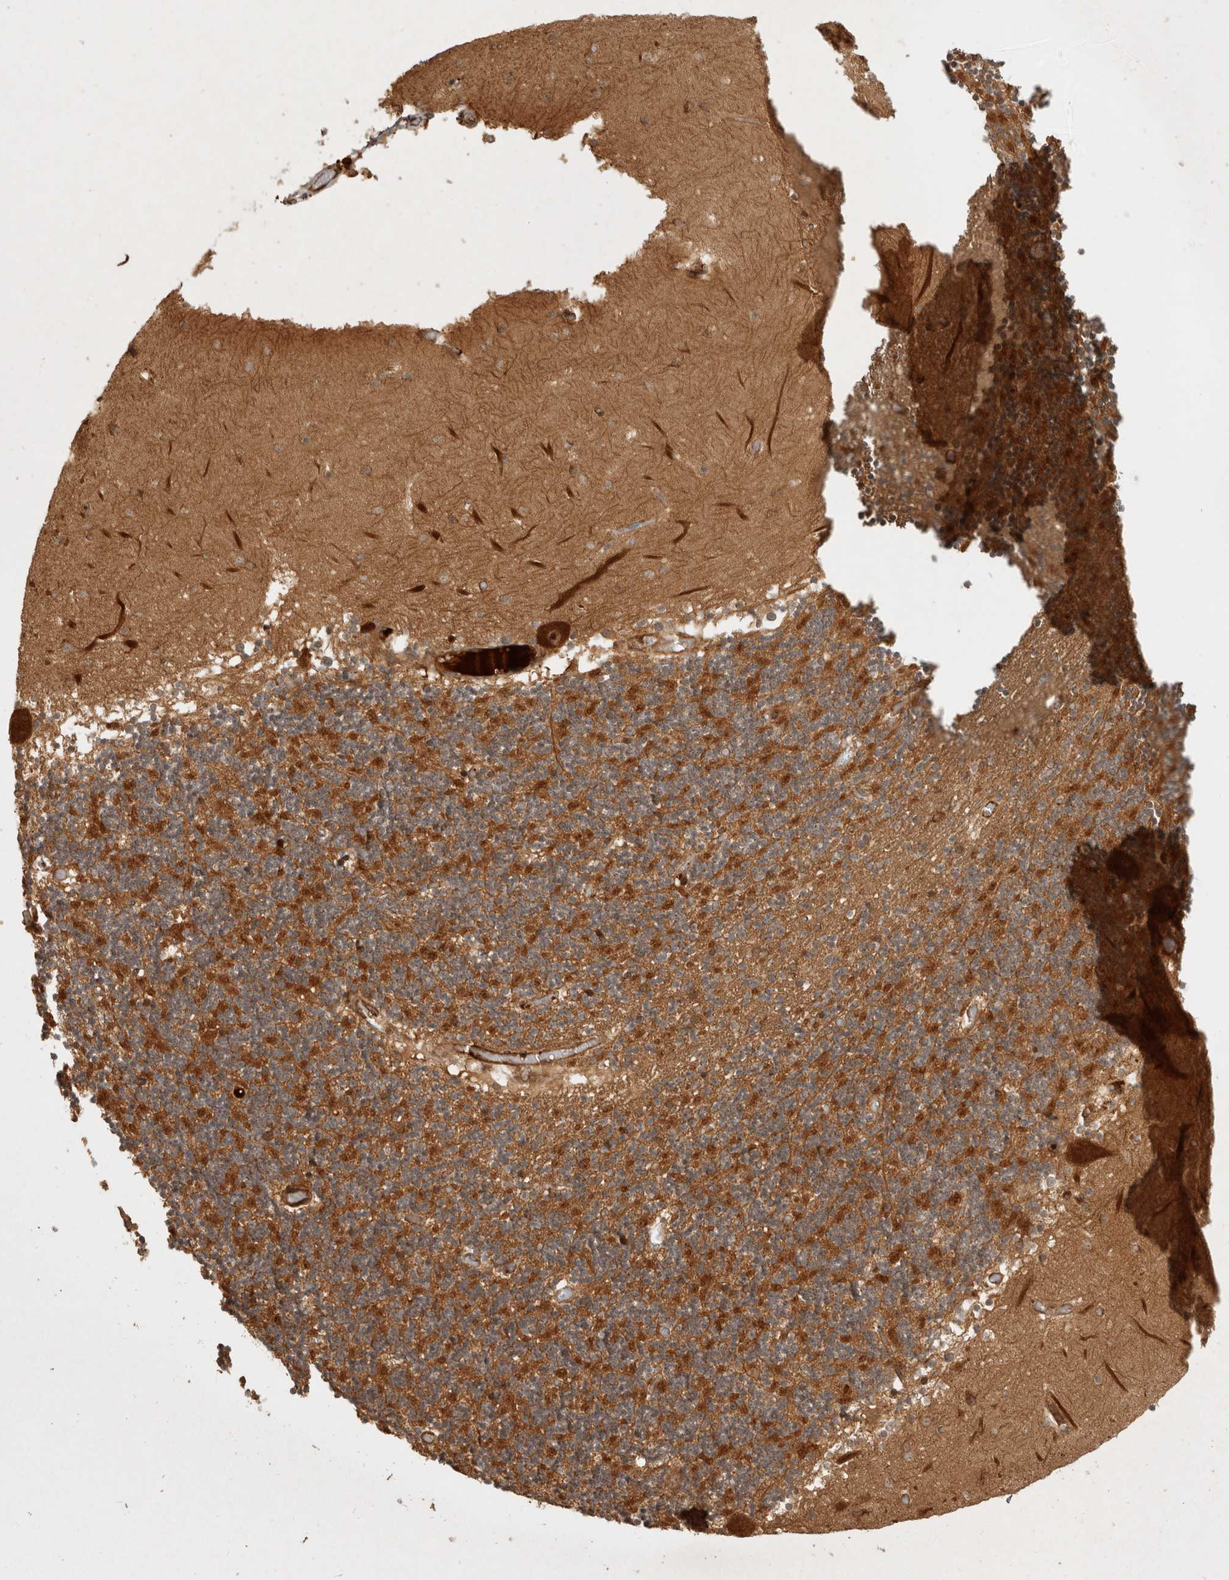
{"staining": {"intensity": "moderate", "quantity": "25%-75%", "location": "cytoplasmic/membranous"}, "tissue": "cerebellum", "cell_type": "Cells in granular layer", "image_type": "normal", "snomed": [{"axis": "morphology", "description": "Normal tissue, NOS"}, {"axis": "topography", "description": "Cerebellum"}], "caption": "This is an image of immunohistochemistry (IHC) staining of unremarkable cerebellum, which shows moderate expression in the cytoplasmic/membranous of cells in granular layer.", "gene": "CAMSAP2", "patient": {"sex": "female", "age": 28}}